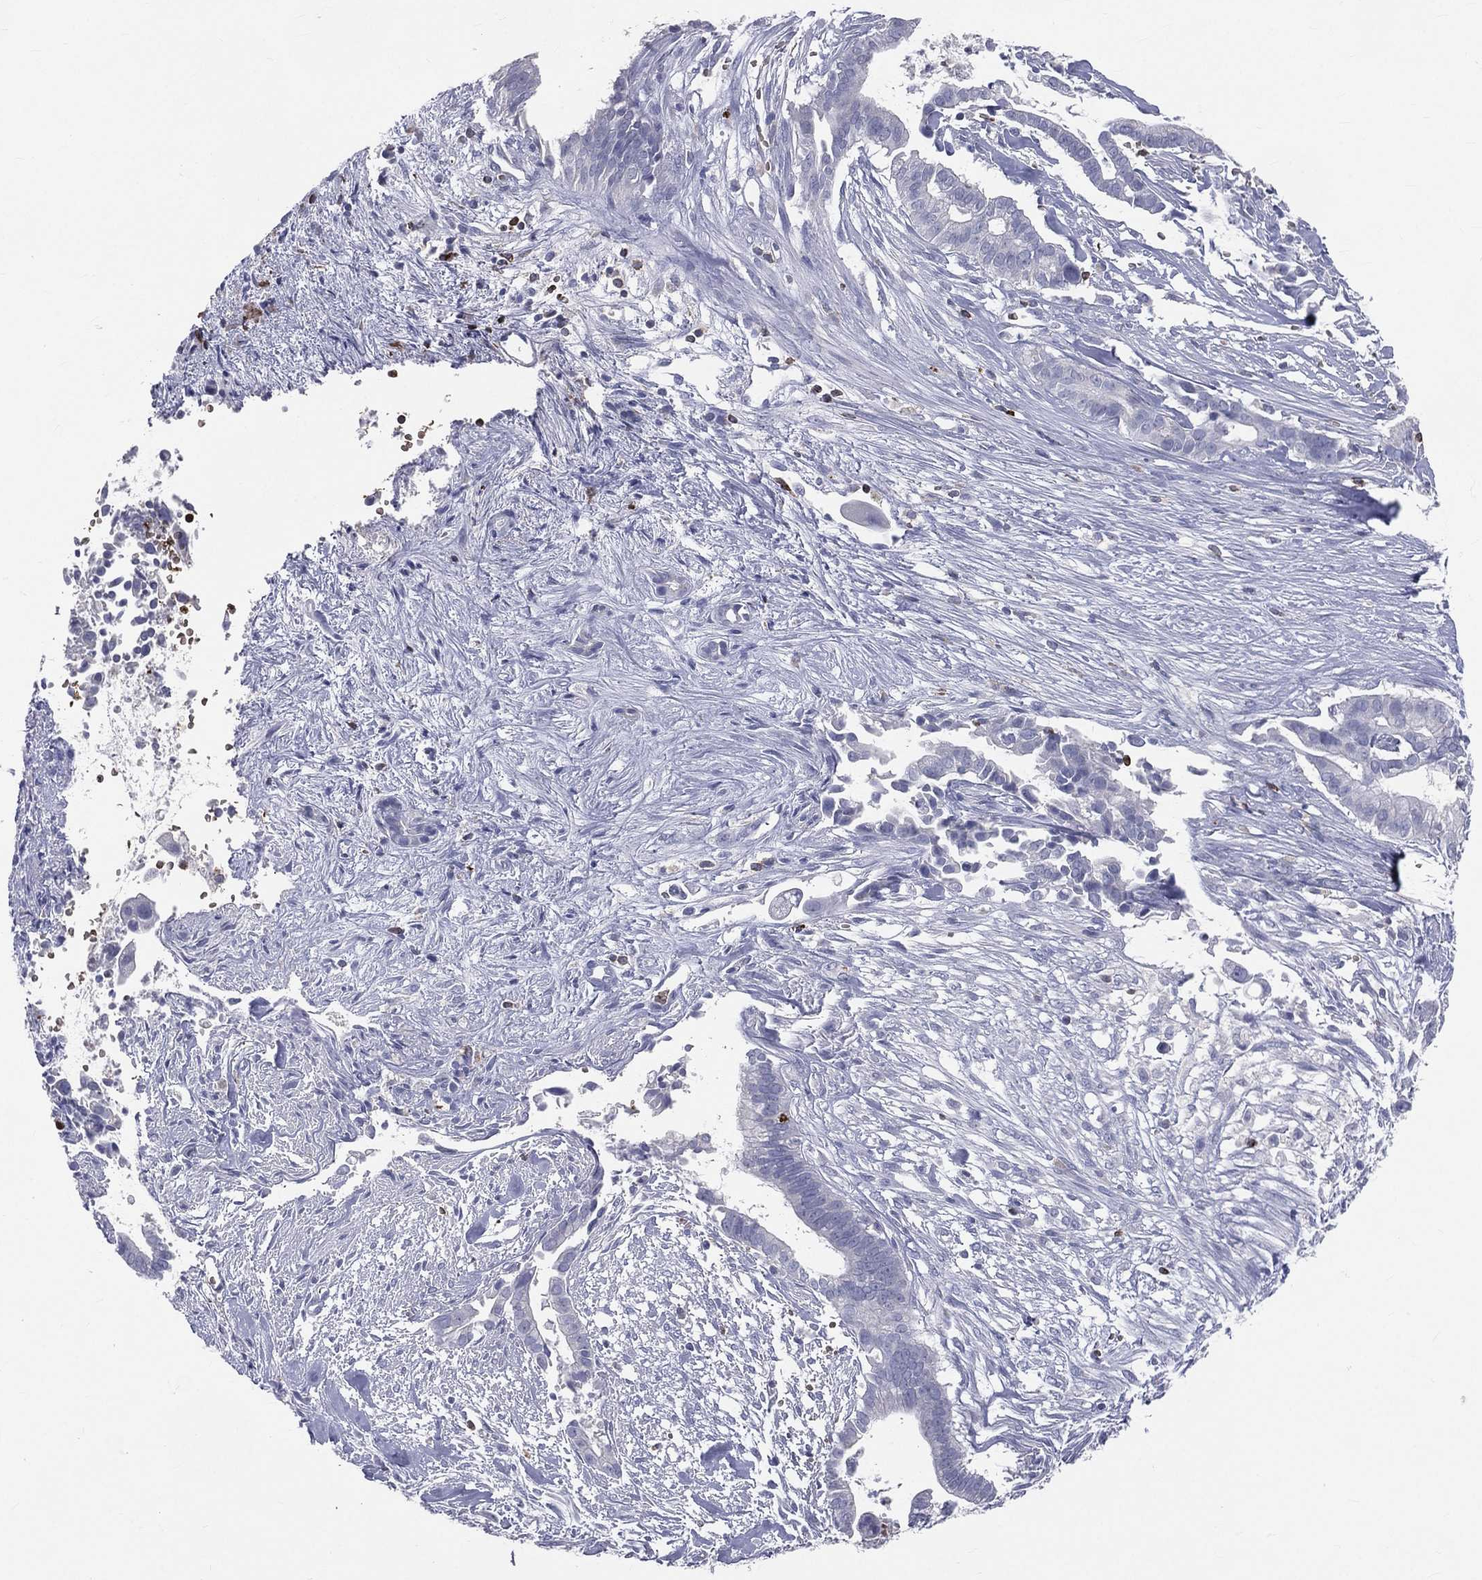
{"staining": {"intensity": "negative", "quantity": "none", "location": "none"}, "tissue": "pancreatic cancer", "cell_type": "Tumor cells", "image_type": "cancer", "snomed": [{"axis": "morphology", "description": "Adenocarcinoma, NOS"}, {"axis": "topography", "description": "Pancreas"}], "caption": "Tumor cells show no significant protein staining in pancreatic cancer.", "gene": "CTSW", "patient": {"sex": "male", "age": 61}}